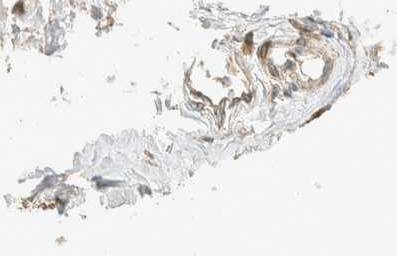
{"staining": {"intensity": "weak", "quantity": ">75%", "location": "cytoplasmic/membranous"}, "tissue": "adipose tissue", "cell_type": "Adipocytes", "image_type": "normal", "snomed": [{"axis": "morphology", "description": "Normal tissue, NOS"}, {"axis": "morphology", "description": "Adenocarcinoma, NOS"}, {"axis": "topography", "description": "Colon"}, {"axis": "topography", "description": "Peripheral nerve tissue"}], "caption": "Weak cytoplasmic/membranous protein positivity is identified in approximately >75% of adipocytes in adipose tissue. The staining was performed using DAB, with brown indicating positive protein expression. Nuclei are stained blue with hematoxylin.", "gene": "KIFAP3", "patient": {"sex": "male", "age": 14}}